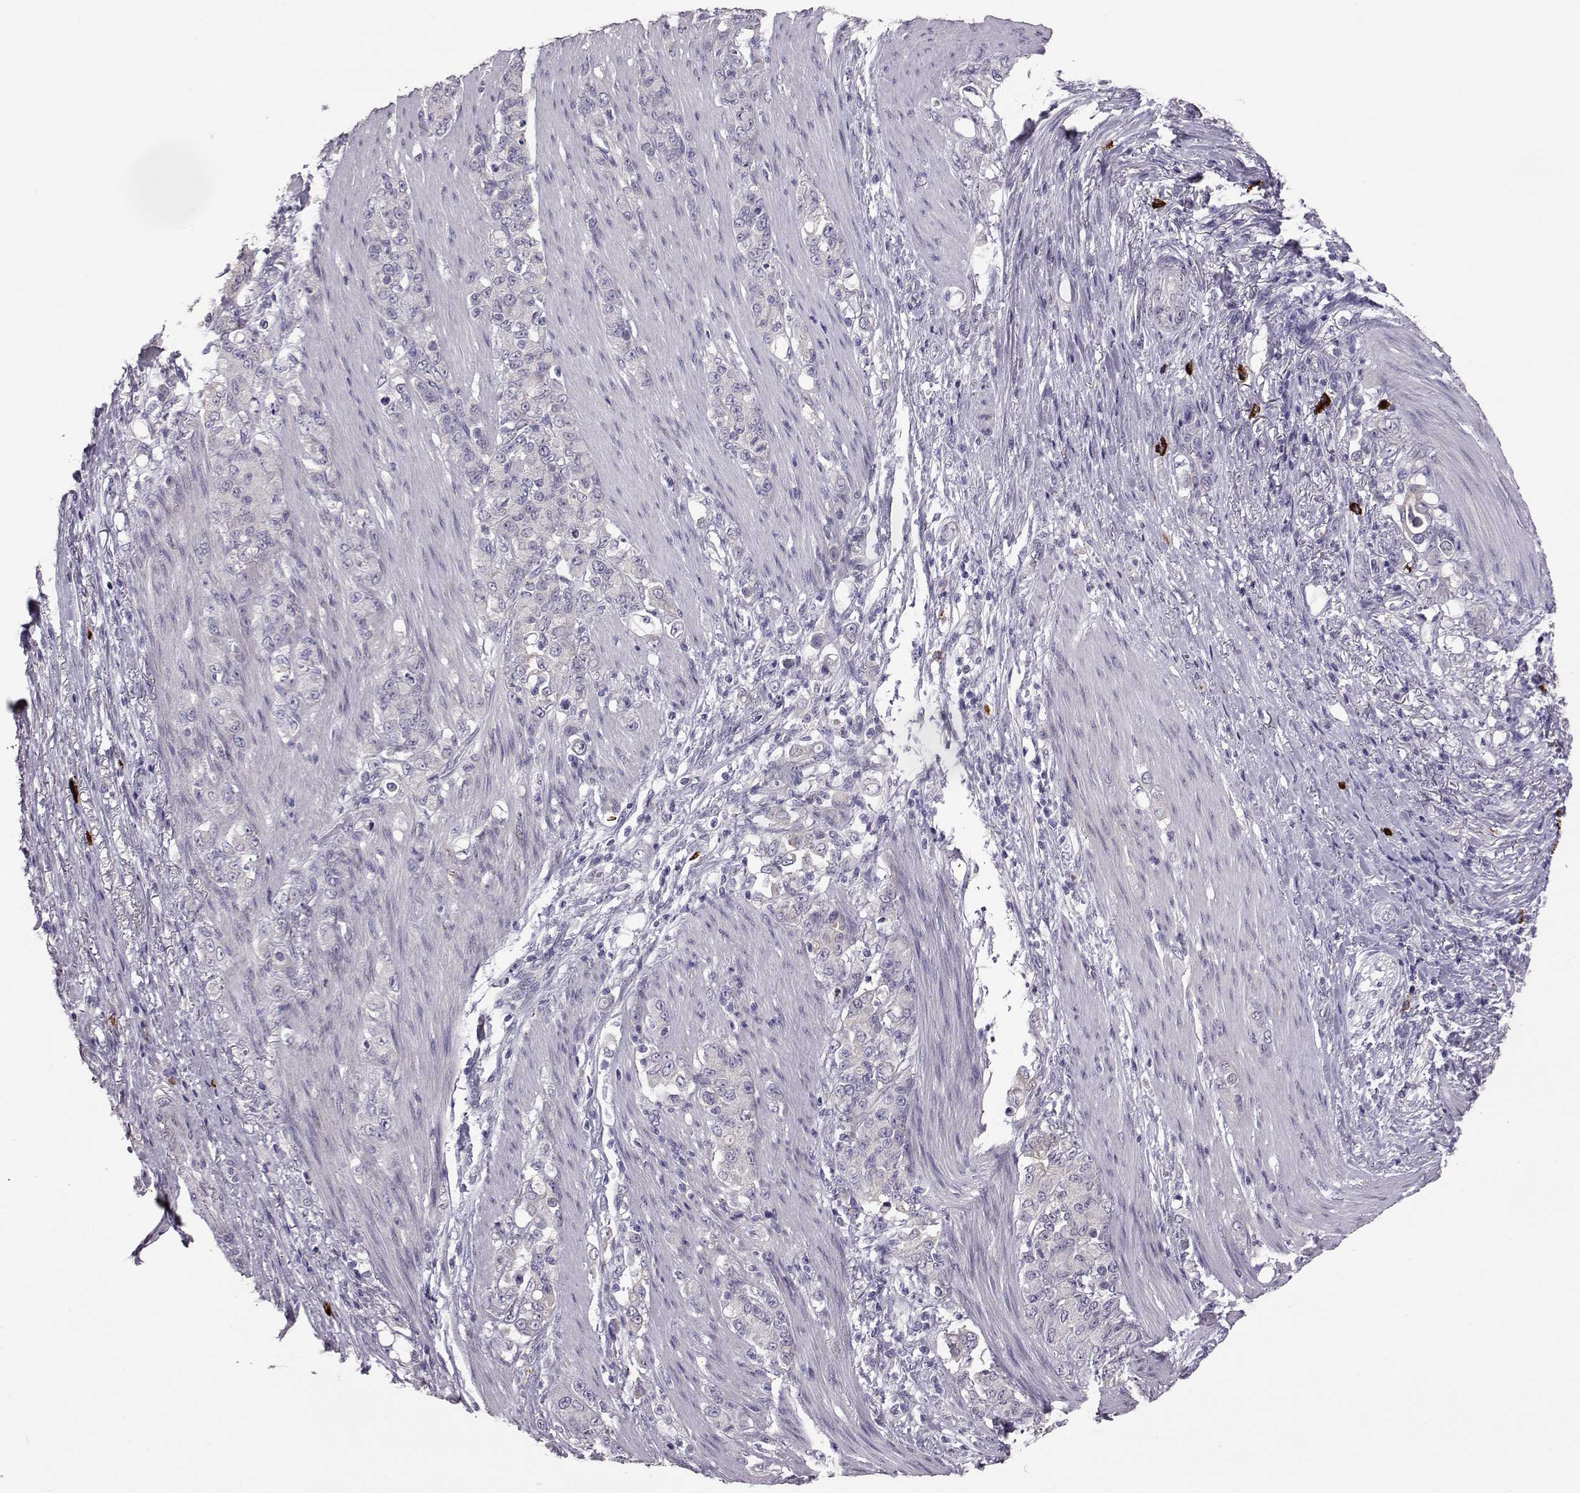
{"staining": {"intensity": "negative", "quantity": "none", "location": "none"}, "tissue": "stomach cancer", "cell_type": "Tumor cells", "image_type": "cancer", "snomed": [{"axis": "morphology", "description": "Adenocarcinoma, NOS"}, {"axis": "topography", "description": "Stomach"}], "caption": "Stomach cancer was stained to show a protein in brown. There is no significant staining in tumor cells.", "gene": "ADGRG5", "patient": {"sex": "female", "age": 79}}